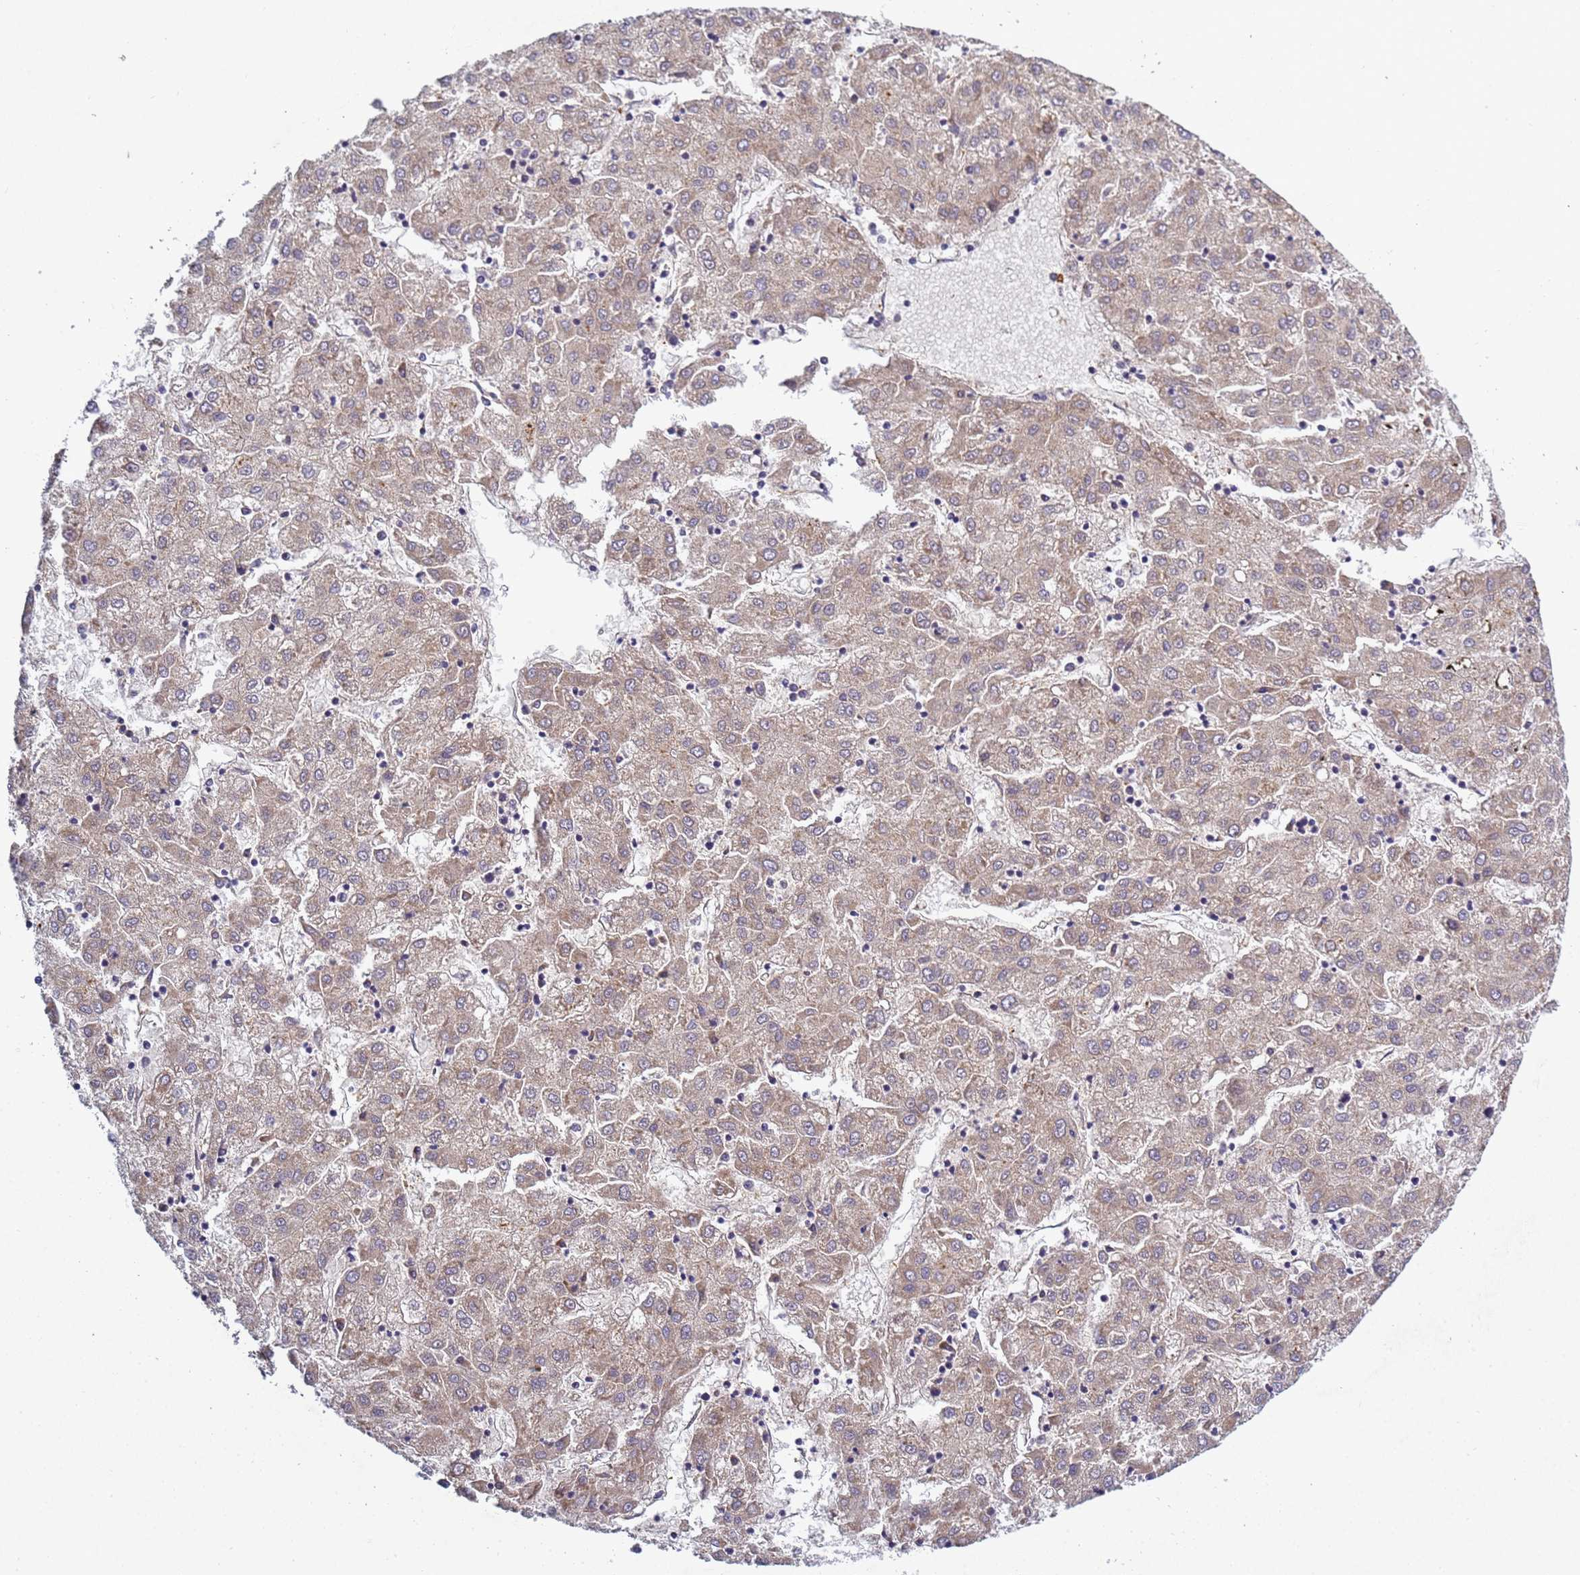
{"staining": {"intensity": "weak", "quantity": ">75%", "location": "cytoplasmic/membranous"}, "tissue": "liver cancer", "cell_type": "Tumor cells", "image_type": "cancer", "snomed": [{"axis": "morphology", "description": "Carcinoma, Hepatocellular, NOS"}, {"axis": "topography", "description": "Liver"}], "caption": "An immunohistochemistry photomicrograph of neoplastic tissue is shown. Protein staining in brown shows weak cytoplasmic/membranous positivity in liver cancer (hepatocellular carcinoma) within tumor cells.", "gene": "C8orf34", "patient": {"sex": "male", "age": 72}}